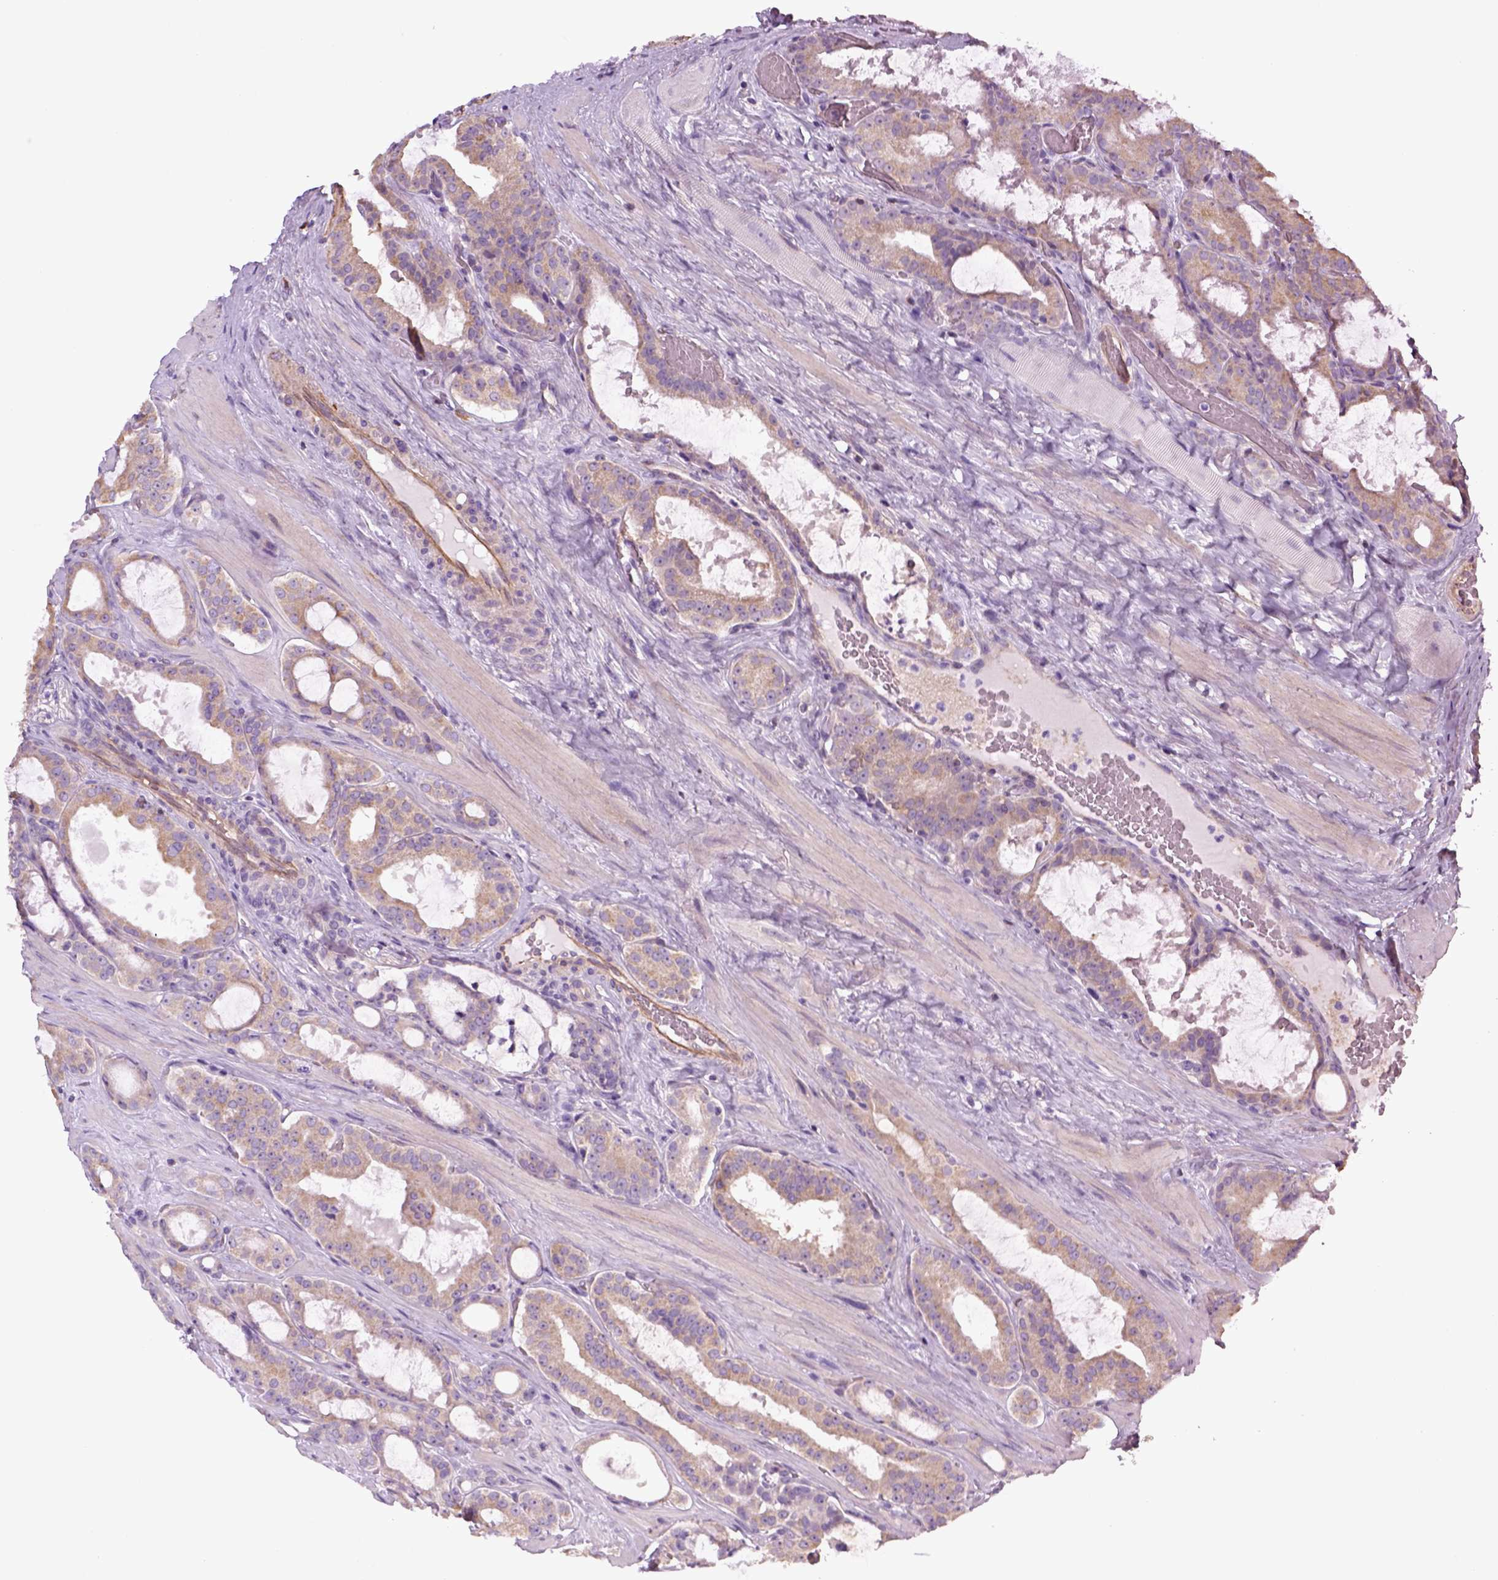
{"staining": {"intensity": "weak", "quantity": ">75%", "location": "cytoplasmic/membranous"}, "tissue": "prostate cancer", "cell_type": "Tumor cells", "image_type": "cancer", "snomed": [{"axis": "morphology", "description": "Adenocarcinoma, NOS"}, {"axis": "topography", "description": "Prostate"}], "caption": "Prostate cancer was stained to show a protein in brown. There is low levels of weak cytoplasmic/membranous expression in approximately >75% of tumor cells.", "gene": "TPRG1", "patient": {"sex": "male", "age": 67}}